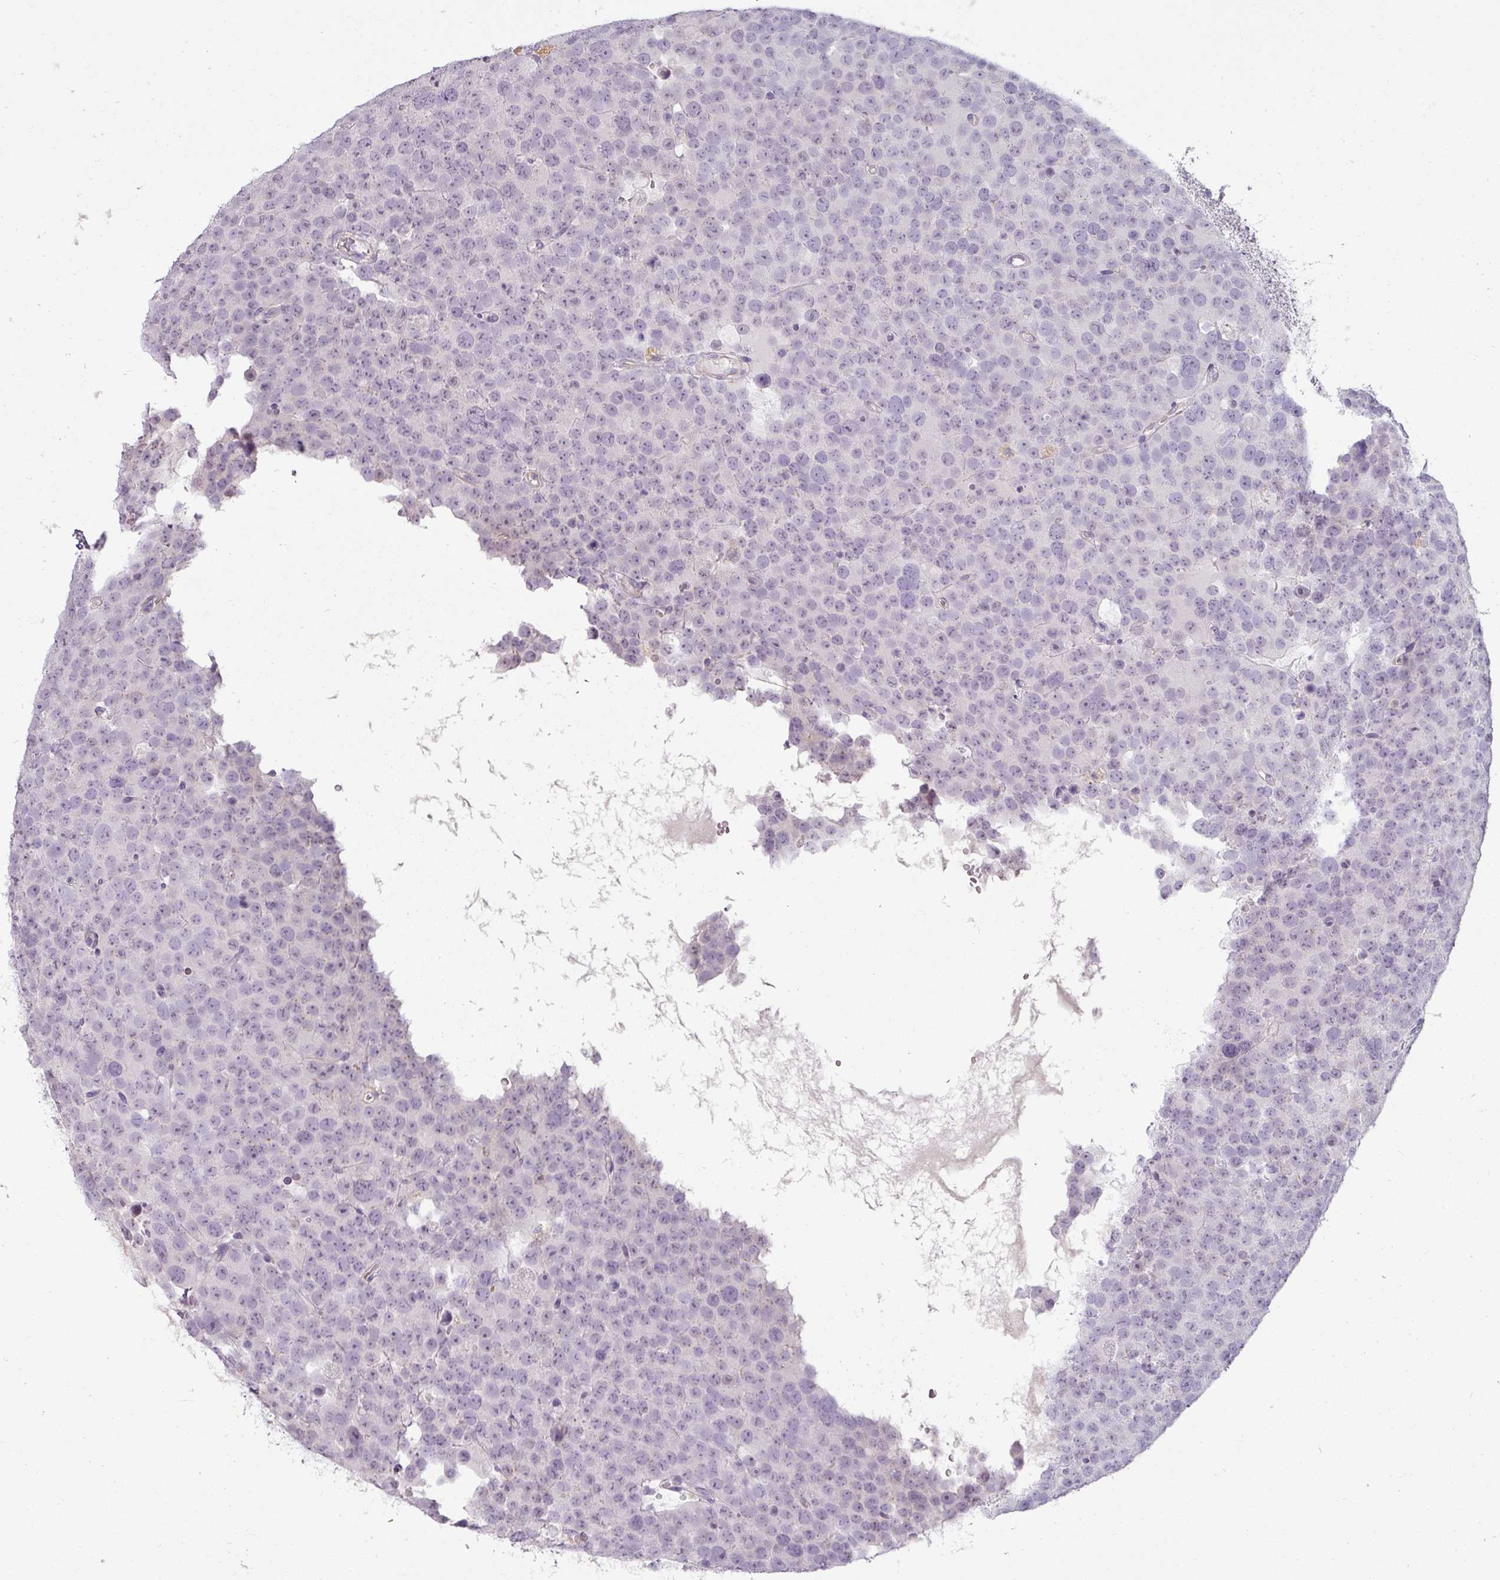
{"staining": {"intensity": "negative", "quantity": "none", "location": "none"}, "tissue": "testis cancer", "cell_type": "Tumor cells", "image_type": "cancer", "snomed": [{"axis": "morphology", "description": "Seminoma, NOS"}, {"axis": "topography", "description": "Testis"}], "caption": "Immunohistochemistry micrograph of human testis seminoma stained for a protein (brown), which displays no expression in tumor cells.", "gene": "ASB1", "patient": {"sex": "male", "age": 71}}